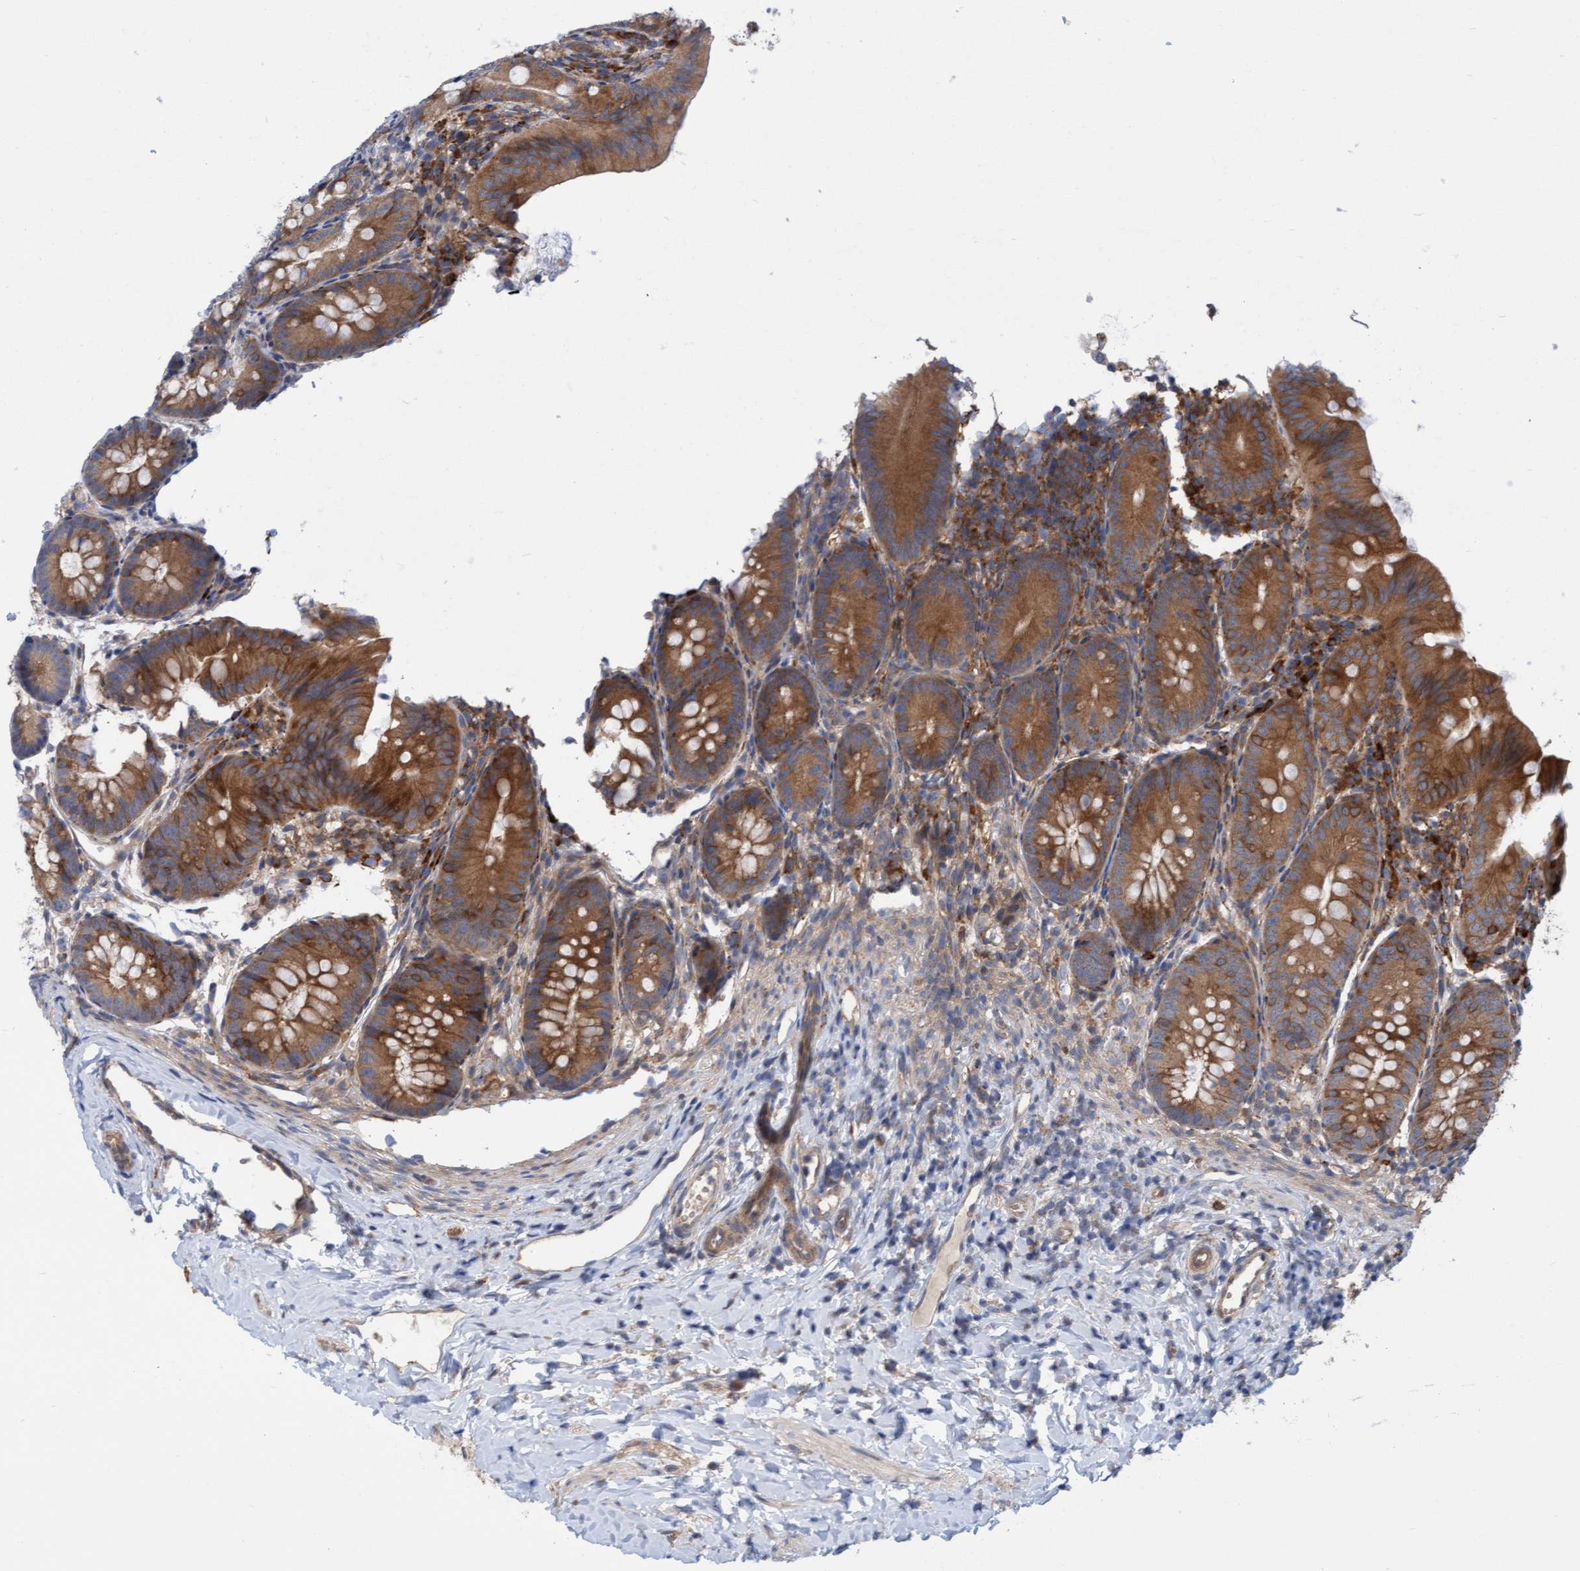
{"staining": {"intensity": "moderate", "quantity": ">75%", "location": "cytoplasmic/membranous"}, "tissue": "appendix", "cell_type": "Glandular cells", "image_type": "normal", "snomed": [{"axis": "morphology", "description": "Normal tissue, NOS"}, {"axis": "topography", "description": "Appendix"}], "caption": "A histopathology image of appendix stained for a protein reveals moderate cytoplasmic/membranous brown staining in glandular cells.", "gene": "KIAA0753", "patient": {"sex": "male", "age": 1}}